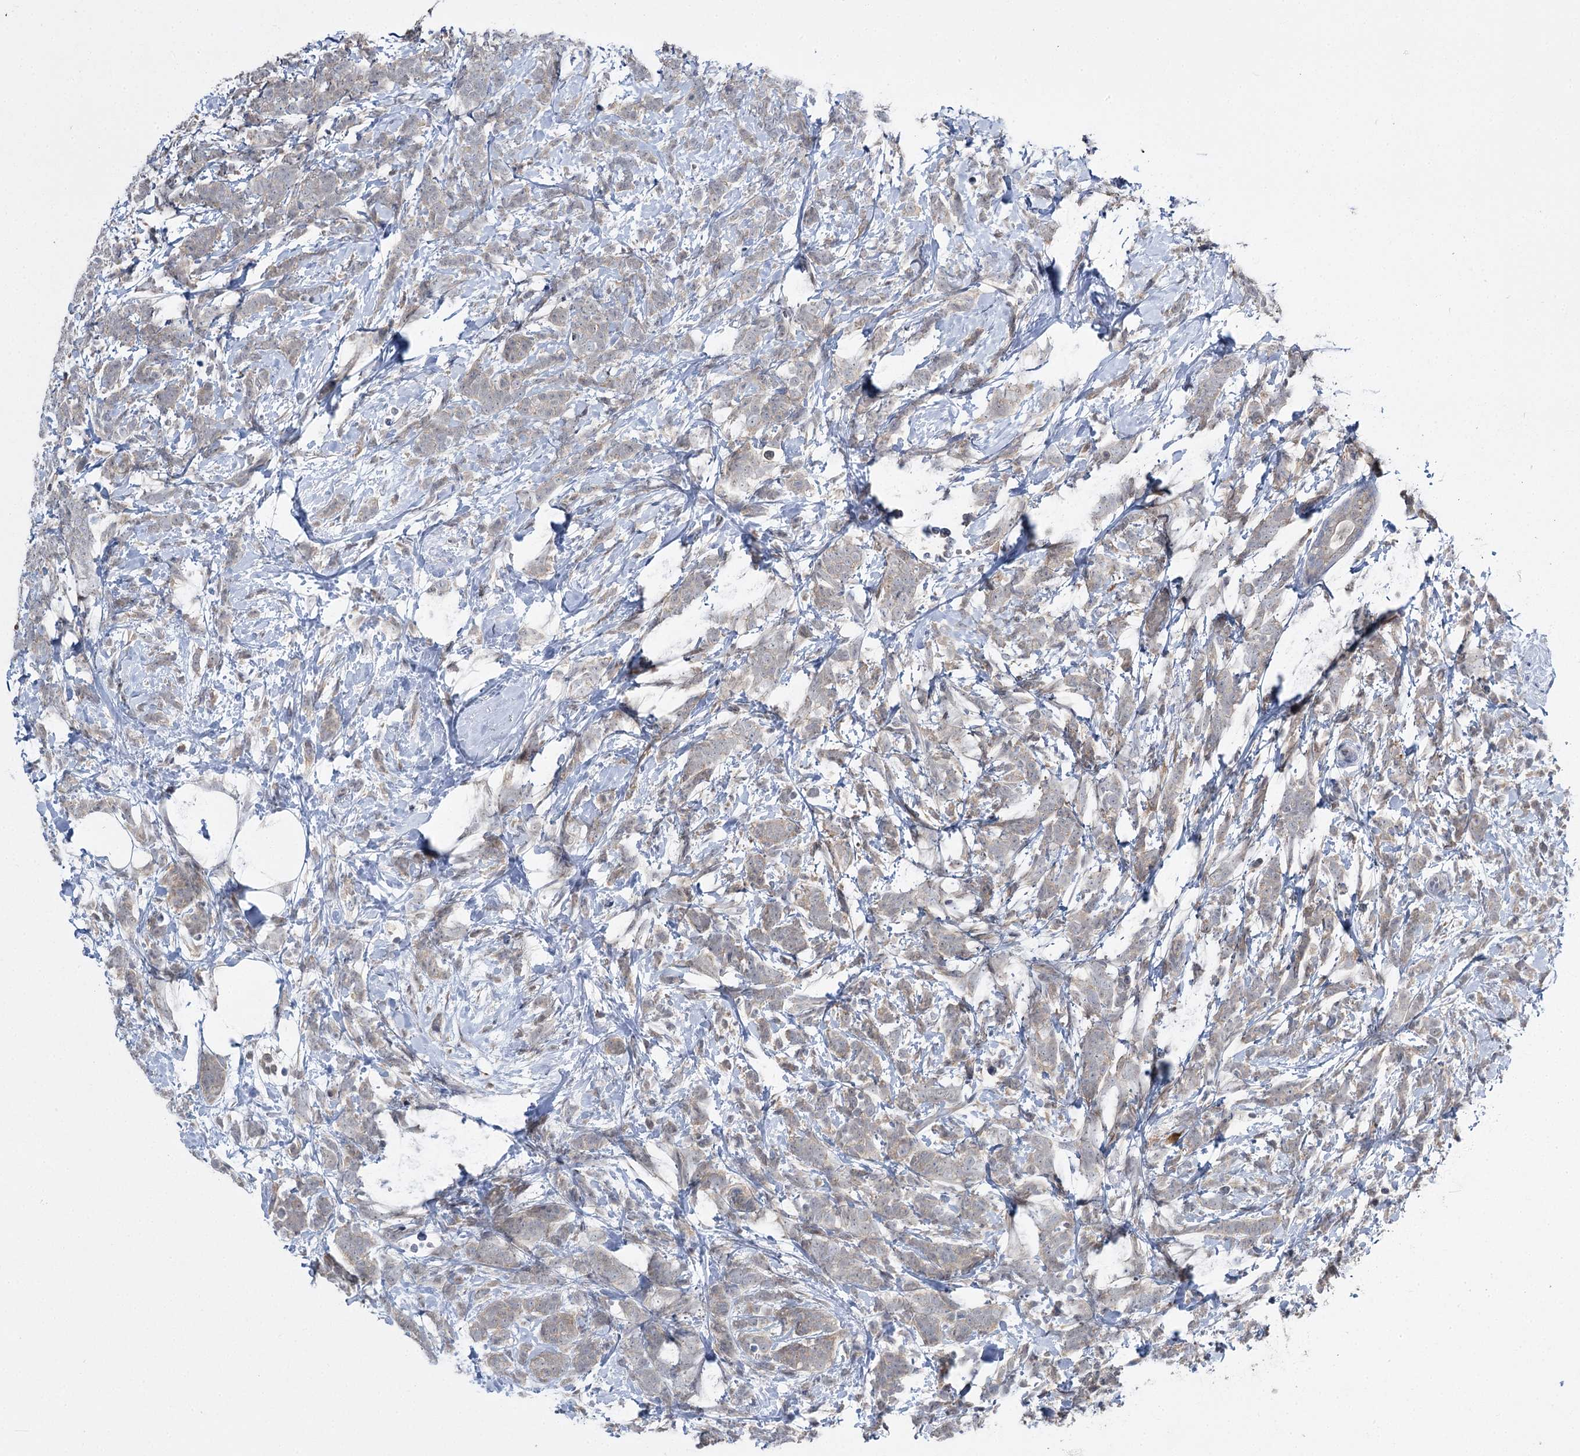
{"staining": {"intensity": "negative", "quantity": "none", "location": "none"}, "tissue": "breast cancer", "cell_type": "Tumor cells", "image_type": "cancer", "snomed": [{"axis": "morphology", "description": "Lobular carcinoma"}, {"axis": "topography", "description": "Breast"}], "caption": "High magnification brightfield microscopy of breast lobular carcinoma stained with DAB (brown) and counterstained with hematoxylin (blue): tumor cells show no significant staining. (DAB IHC with hematoxylin counter stain).", "gene": "PHYHIPL", "patient": {"sex": "female", "age": 58}}